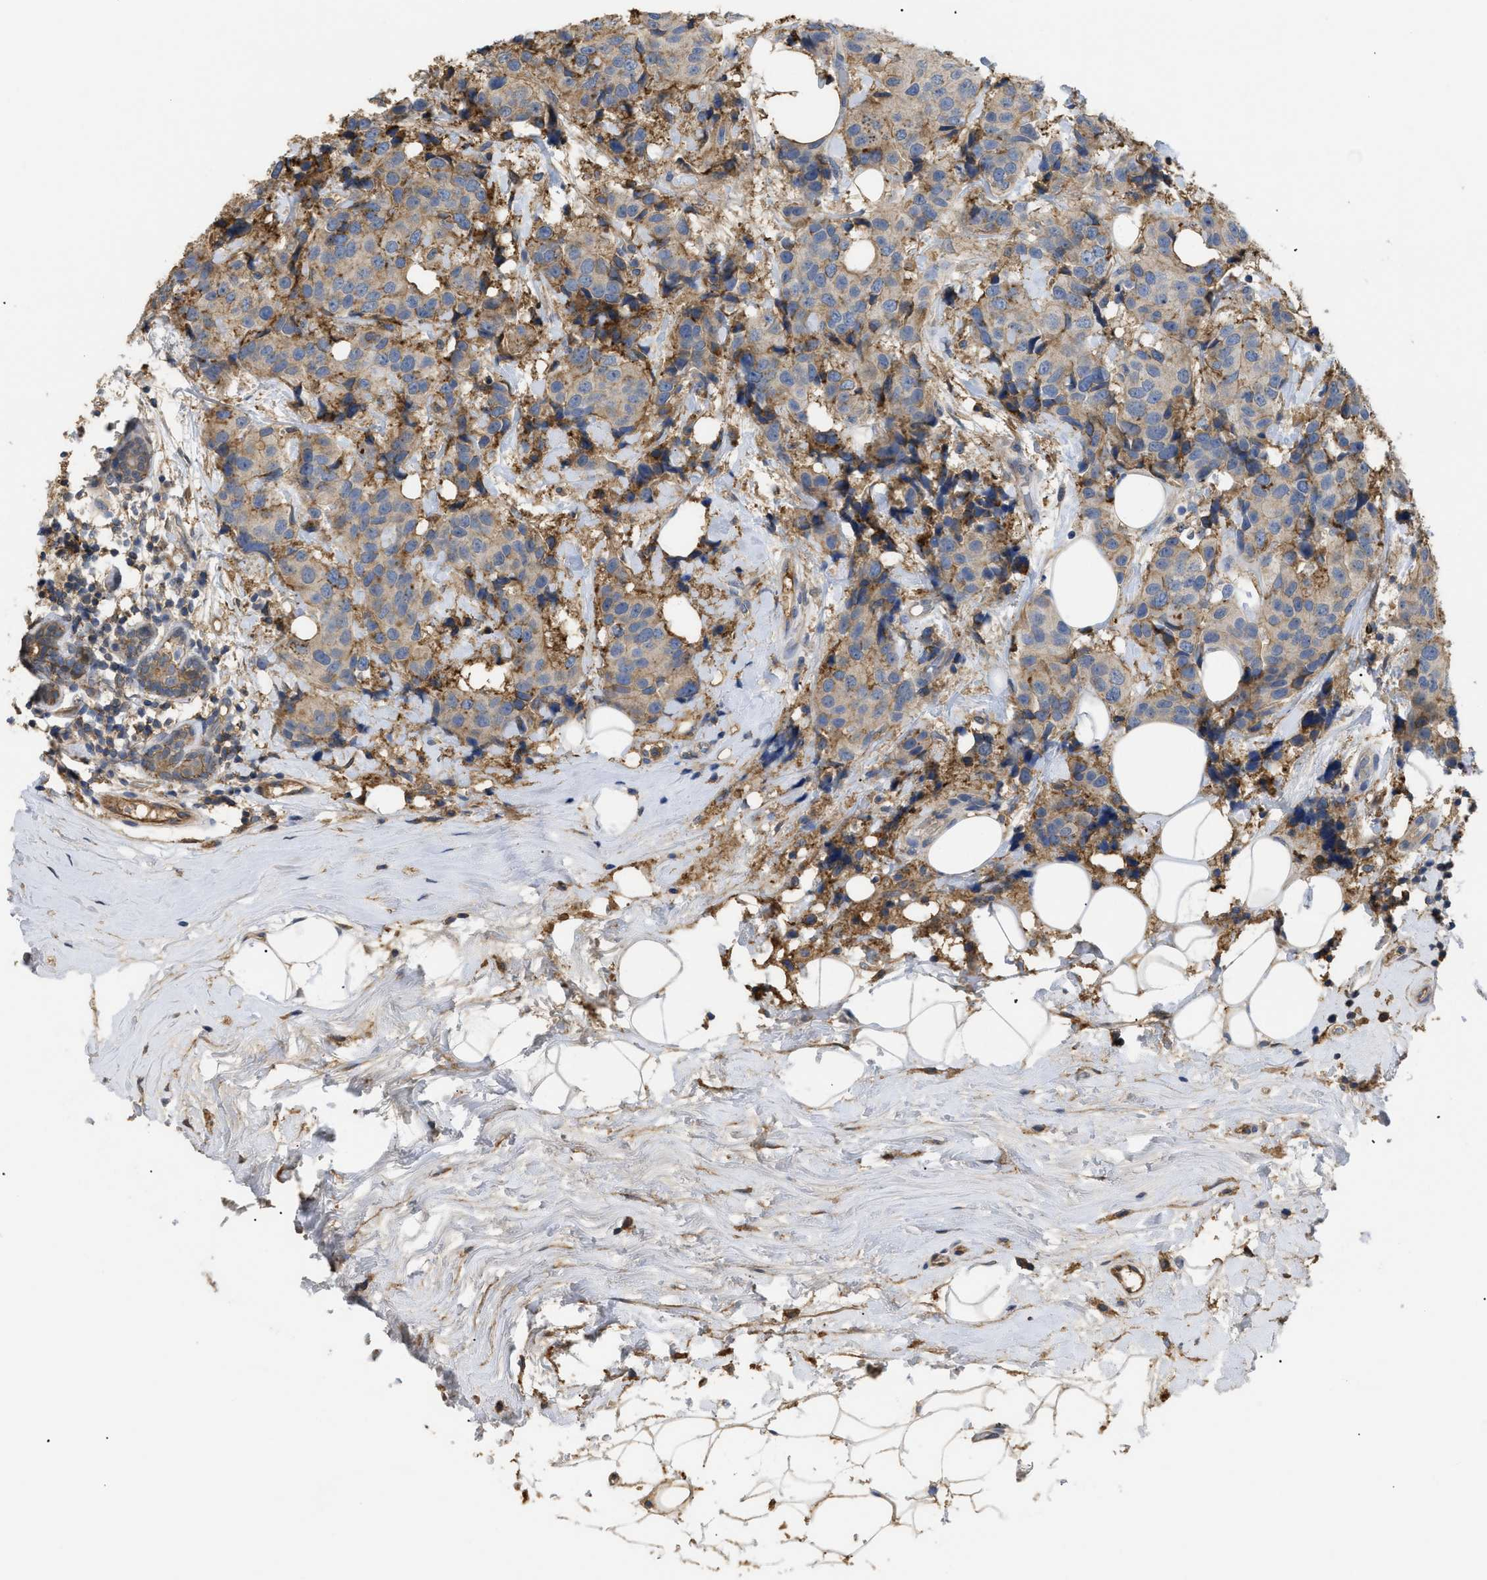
{"staining": {"intensity": "moderate", "quantity": "<25%", "location": "cytoplasmic/membranous"}, "tissue": "breast cancer", "cell_type": "Tumor cells", "image_type": "cancer", "snomed": [{"axis": "morphology", "description": "Normal tissue, NOS"}, {"axis": "morphology", "description": "Duct carcinoma"}, {"axis": "topography", "description": "Breast"}], "caption": "Protein staining displays moderate cytoplasmic/membranous expression in approximately <25% of tumor cells in breast cancer (invasive ductal carcinoma). (Stains: DAB in brown, nuclei in blue, Microscopy: brightfield microscopy at high magnification).", "gene": "ANXA4", "patient": {"sex": "female", "age": 39}}